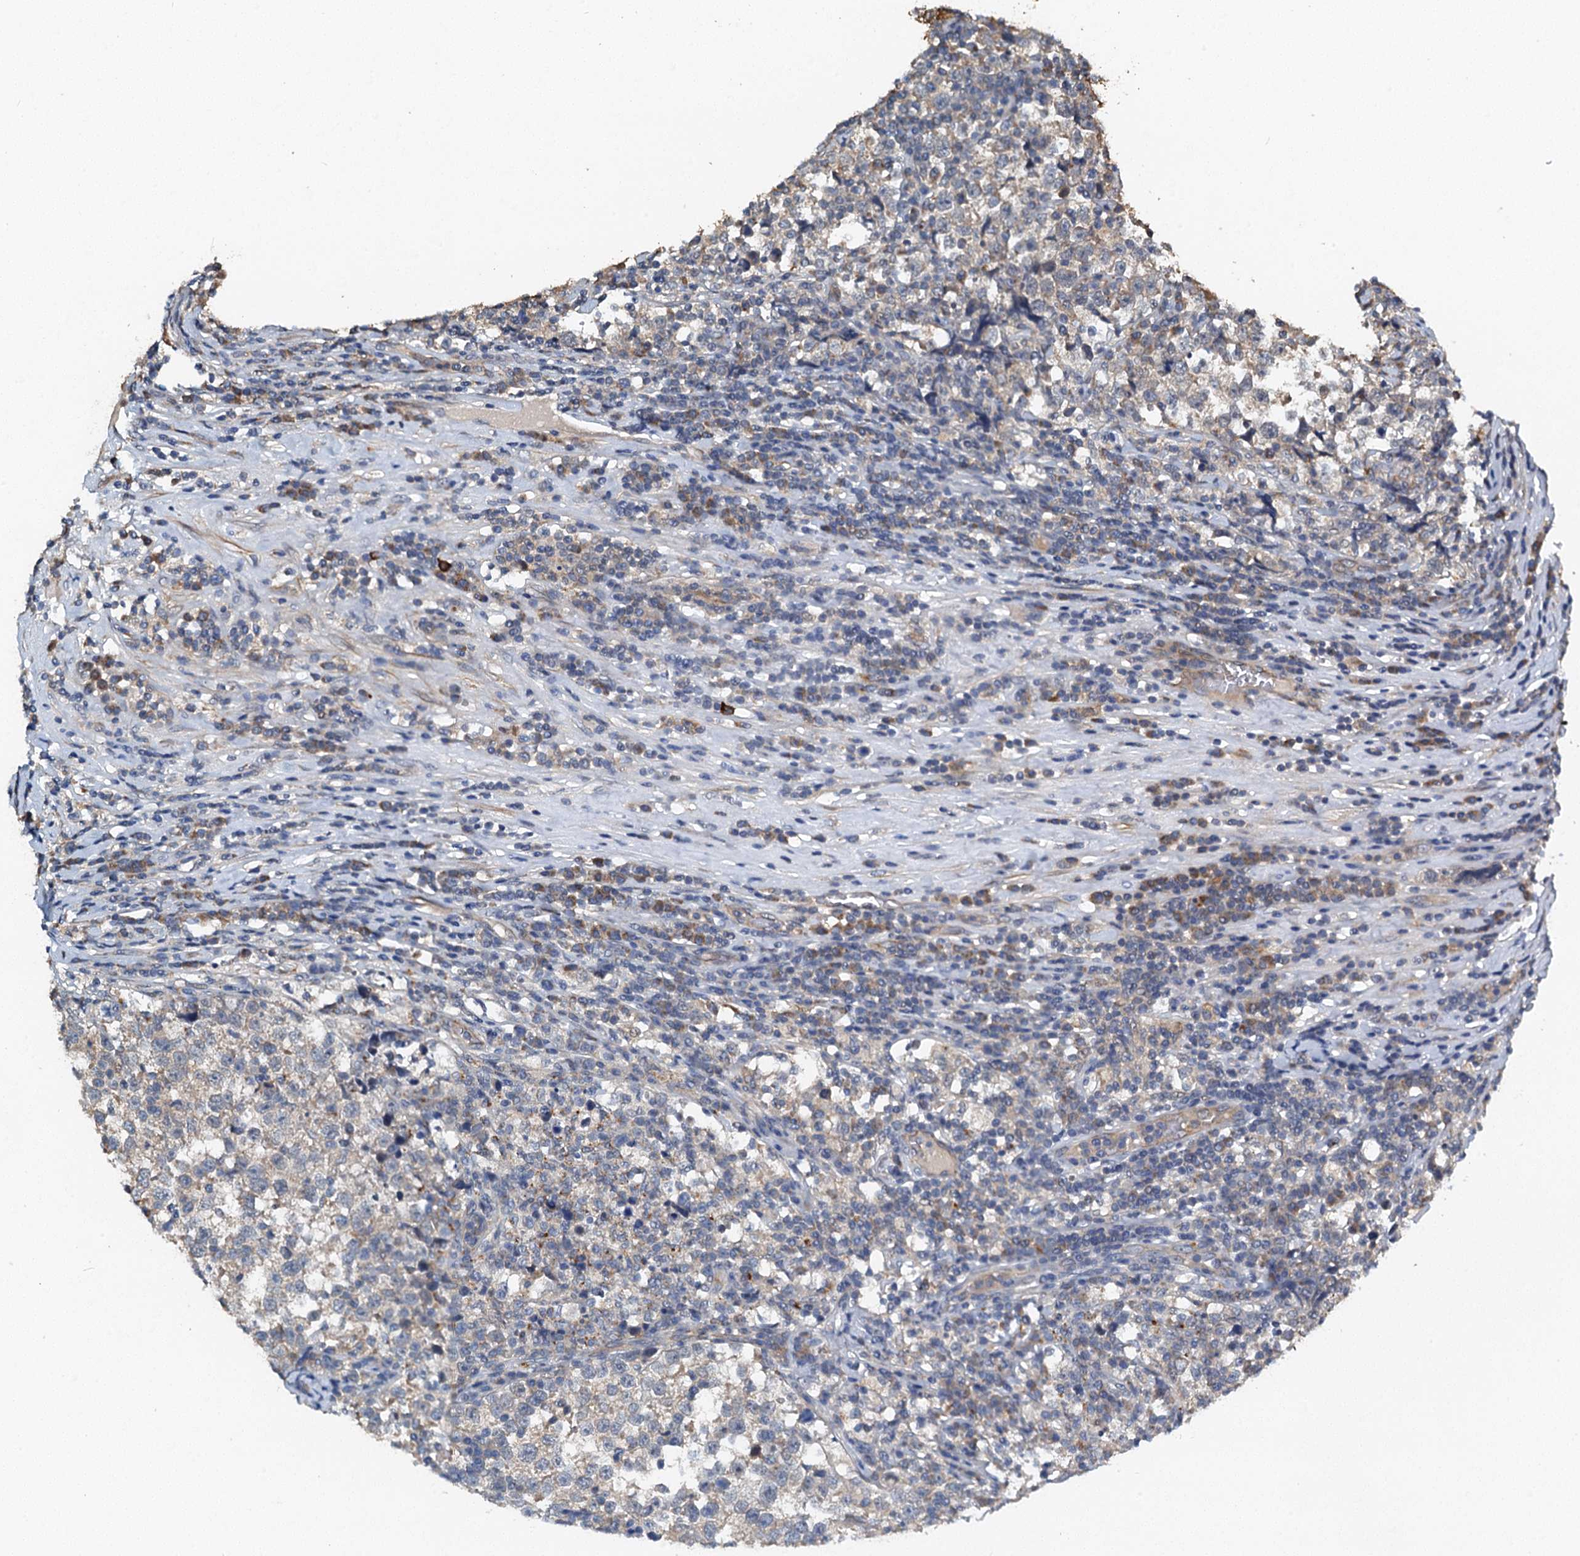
{"staining": {"intensity": "negative", "quantity": "none", "location": "none"}, "tissue": "testis cancer", "cell_type": "Tumor cells", "image_type": "cancer", "snomed": [{"axis": "morphology", "description": "Normal tissue, NOS"}, {"axis": "morphology", "description": "Seminoma, NOS"}, {"axis": "topography", "description": "Testis"}], "caption": "Micrograph shows no significant protein positivity in tumor cells of testis seminoma.", "gene": "ZNF606", "patient": {"sex": "male", "age": 43}}